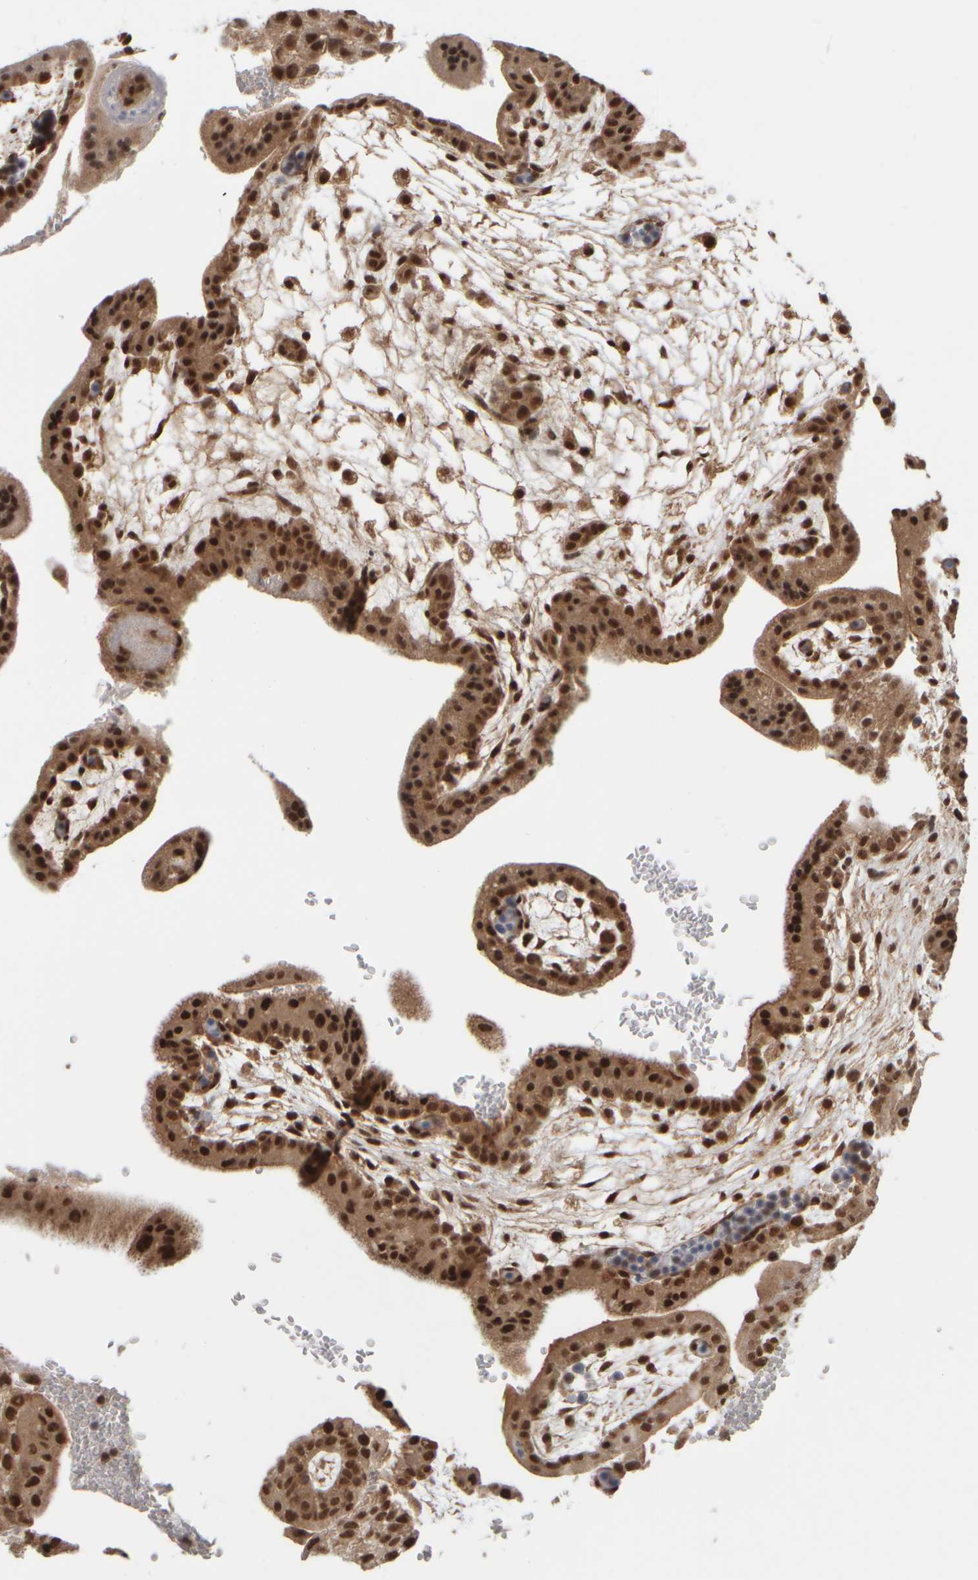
{"staining": {"intensity": "strong", "quantity": ">75%", "location": "nuclear"}, "tissue": "placenta", "cell_type": "Decidual cells", "image_type": "normal", "snomed": [{"axis": "morphology", "description": "Normal tissue, NOS"}, {"axis": "topography", "description": "Placenta"}], "caption": "Decidual cells exhibit high levels of strong nuclear expression in approximately >75% of cells in normal human placenta.", "gene": "SYNRG", "patient": {"sex": "female", "age": 35}}